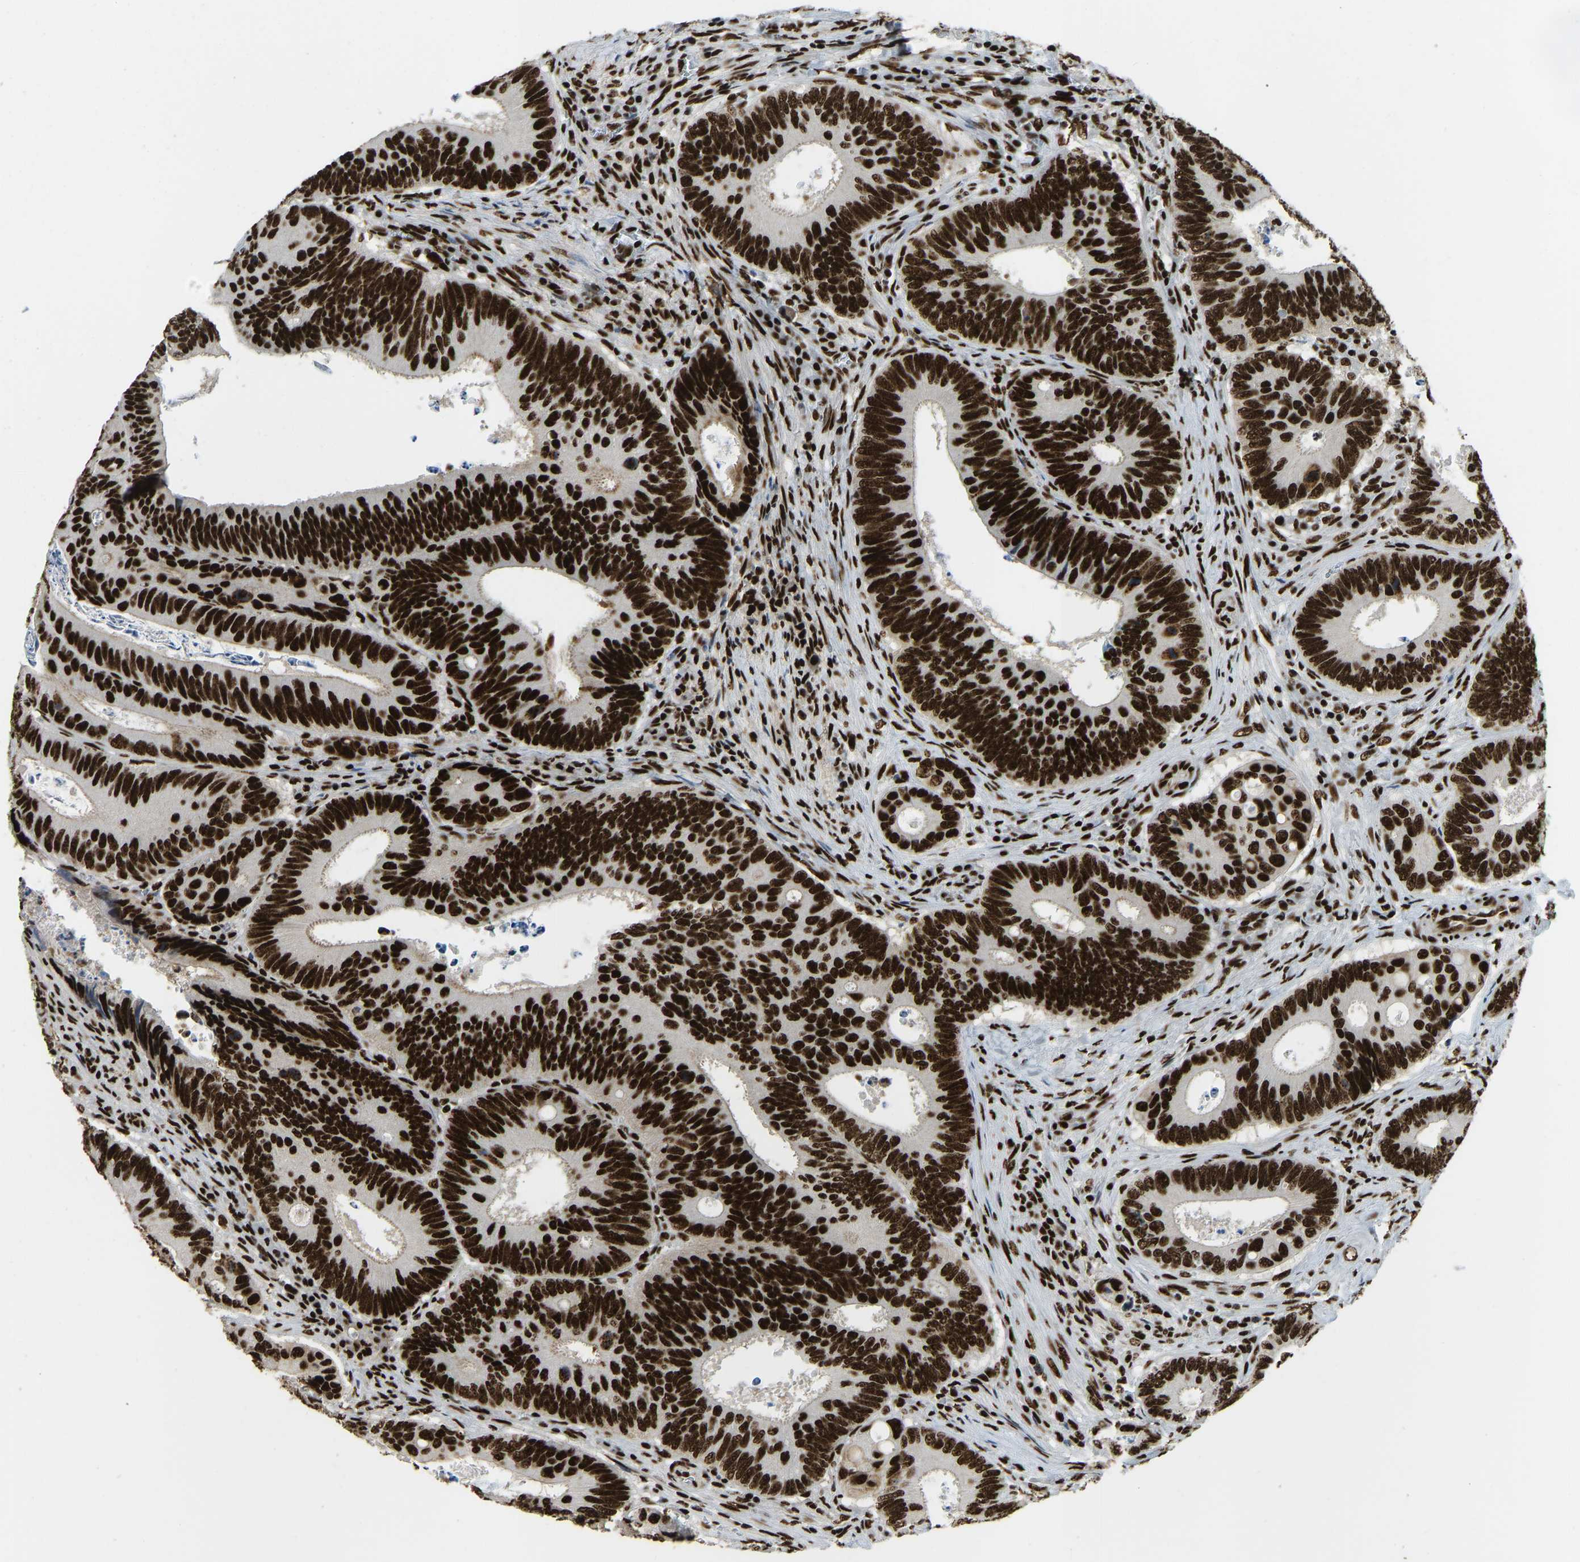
{"staining": {"intensity": "strong", "quantity": ">75%", "location": "nuclear"}, "tissue": "colorectal cancer", "cell_type": "Tumor cells", "image_type": "cancer", "snomed": [{"axis": "morphology", "description": "Inflammation, NOS"}, {"axis": "morphology", "description": "Adenocarcinoma, NOS"}, {"axis": "topography", "description": "Colon"}], "caption": "This is an image of immunohistochemistry (IHC) staining of colorectal cancer, which shows strong positivity in the nuclear of tumor cells.", "gene": "FOXK1", "patient": {"sex": "male", "age": 72}}